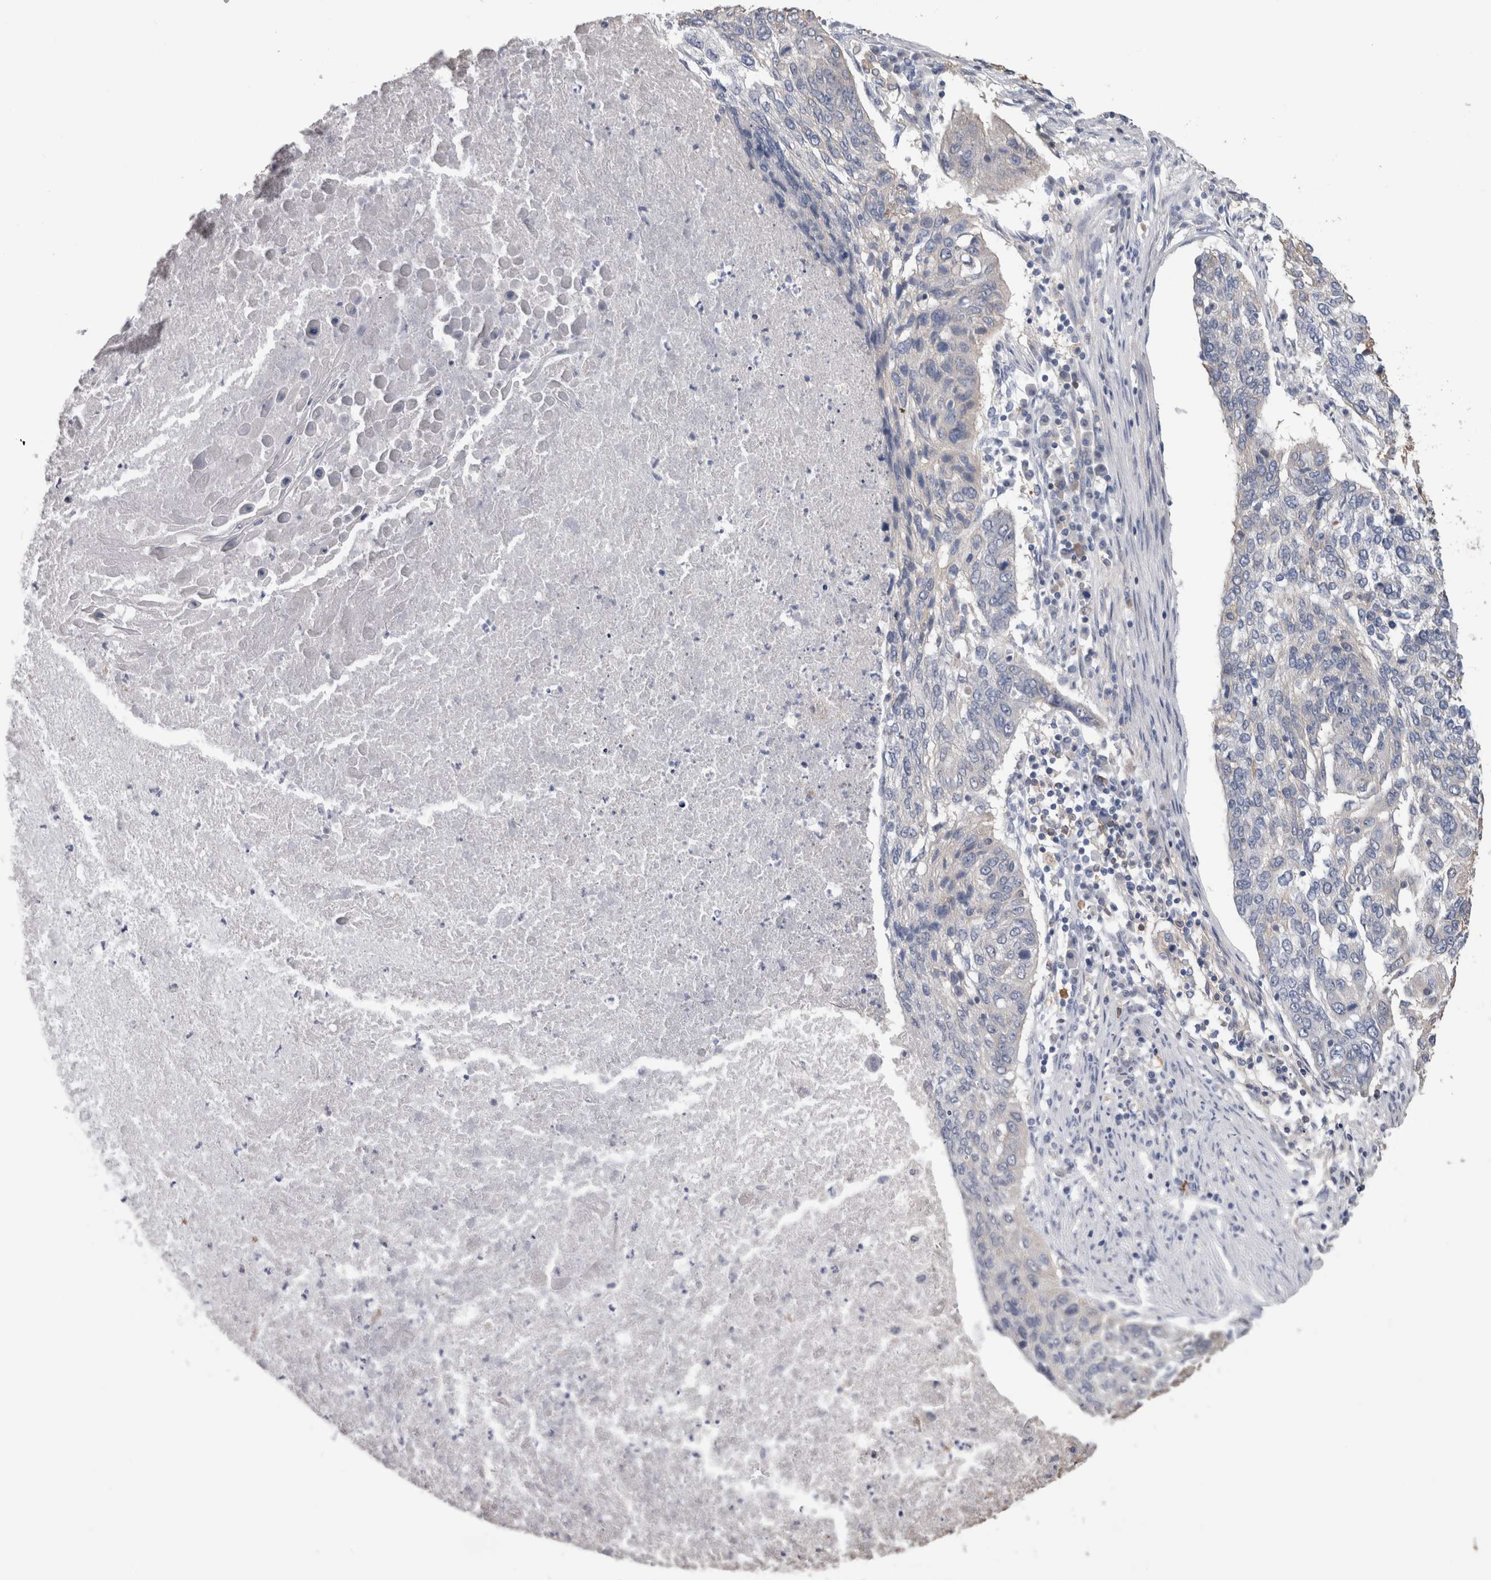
{"staining": {"intensity": "negative", "quantity": "none", "location": "none"}, "tissue": "lung cancer", "cell_type": "Tumor cells", "image_type": "cancer", "snomed": [{"axis": "morphology", "description": "Squamous cell carcinoma, NOS"}, {"axis": "topography", "description": "Lung"}], "caption": "Lung cancer stained for a protein using immunohistochemistry reveals no expression tumor cells.", "gene": "SCRN1", "patient": {"sex": "female", "age": 63}}